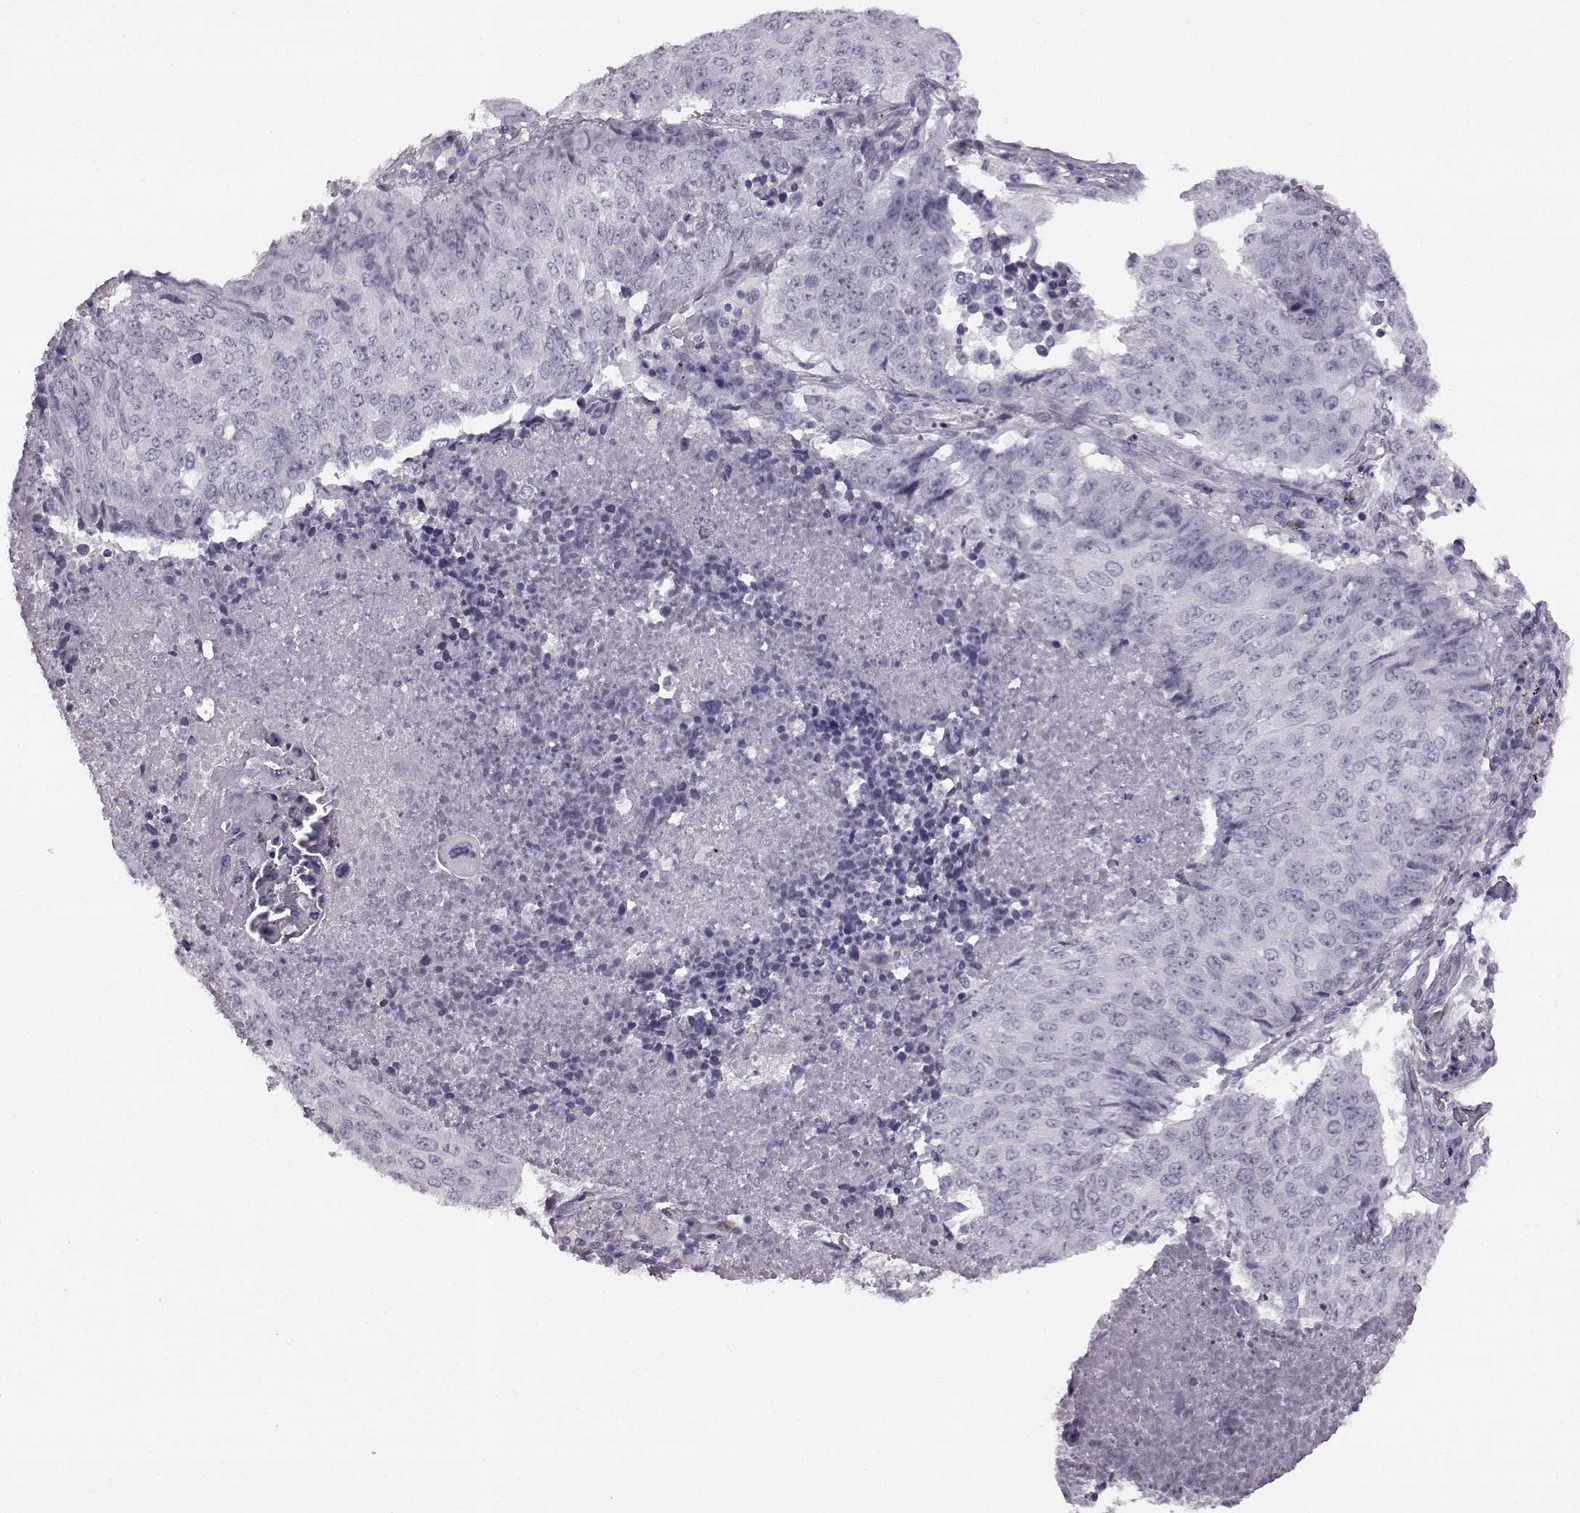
{"staining": {"intensity": "negative", "quantity": "none", "location": "none"}, "tissue": "lung cancer", "cell_type": "Tumor cells", "image_type": "cancer", "snomed": [{"axis": "morphology", "description": "Normal tissue, NOS"}, {"axis": "morphology", "description": "Squamous cell carcinoma, NOS"}, {"axis": "topography", "description": "Bronchus"}, {"axis": "topography", "description": "Lung"}], "caption": "This is a image of immunohistochemistry (IHC) staining of lung cancer, which shows no expression in tumor cells.", "gene": "PRPH2", "patient": {"sex": "male", "age": 64}}